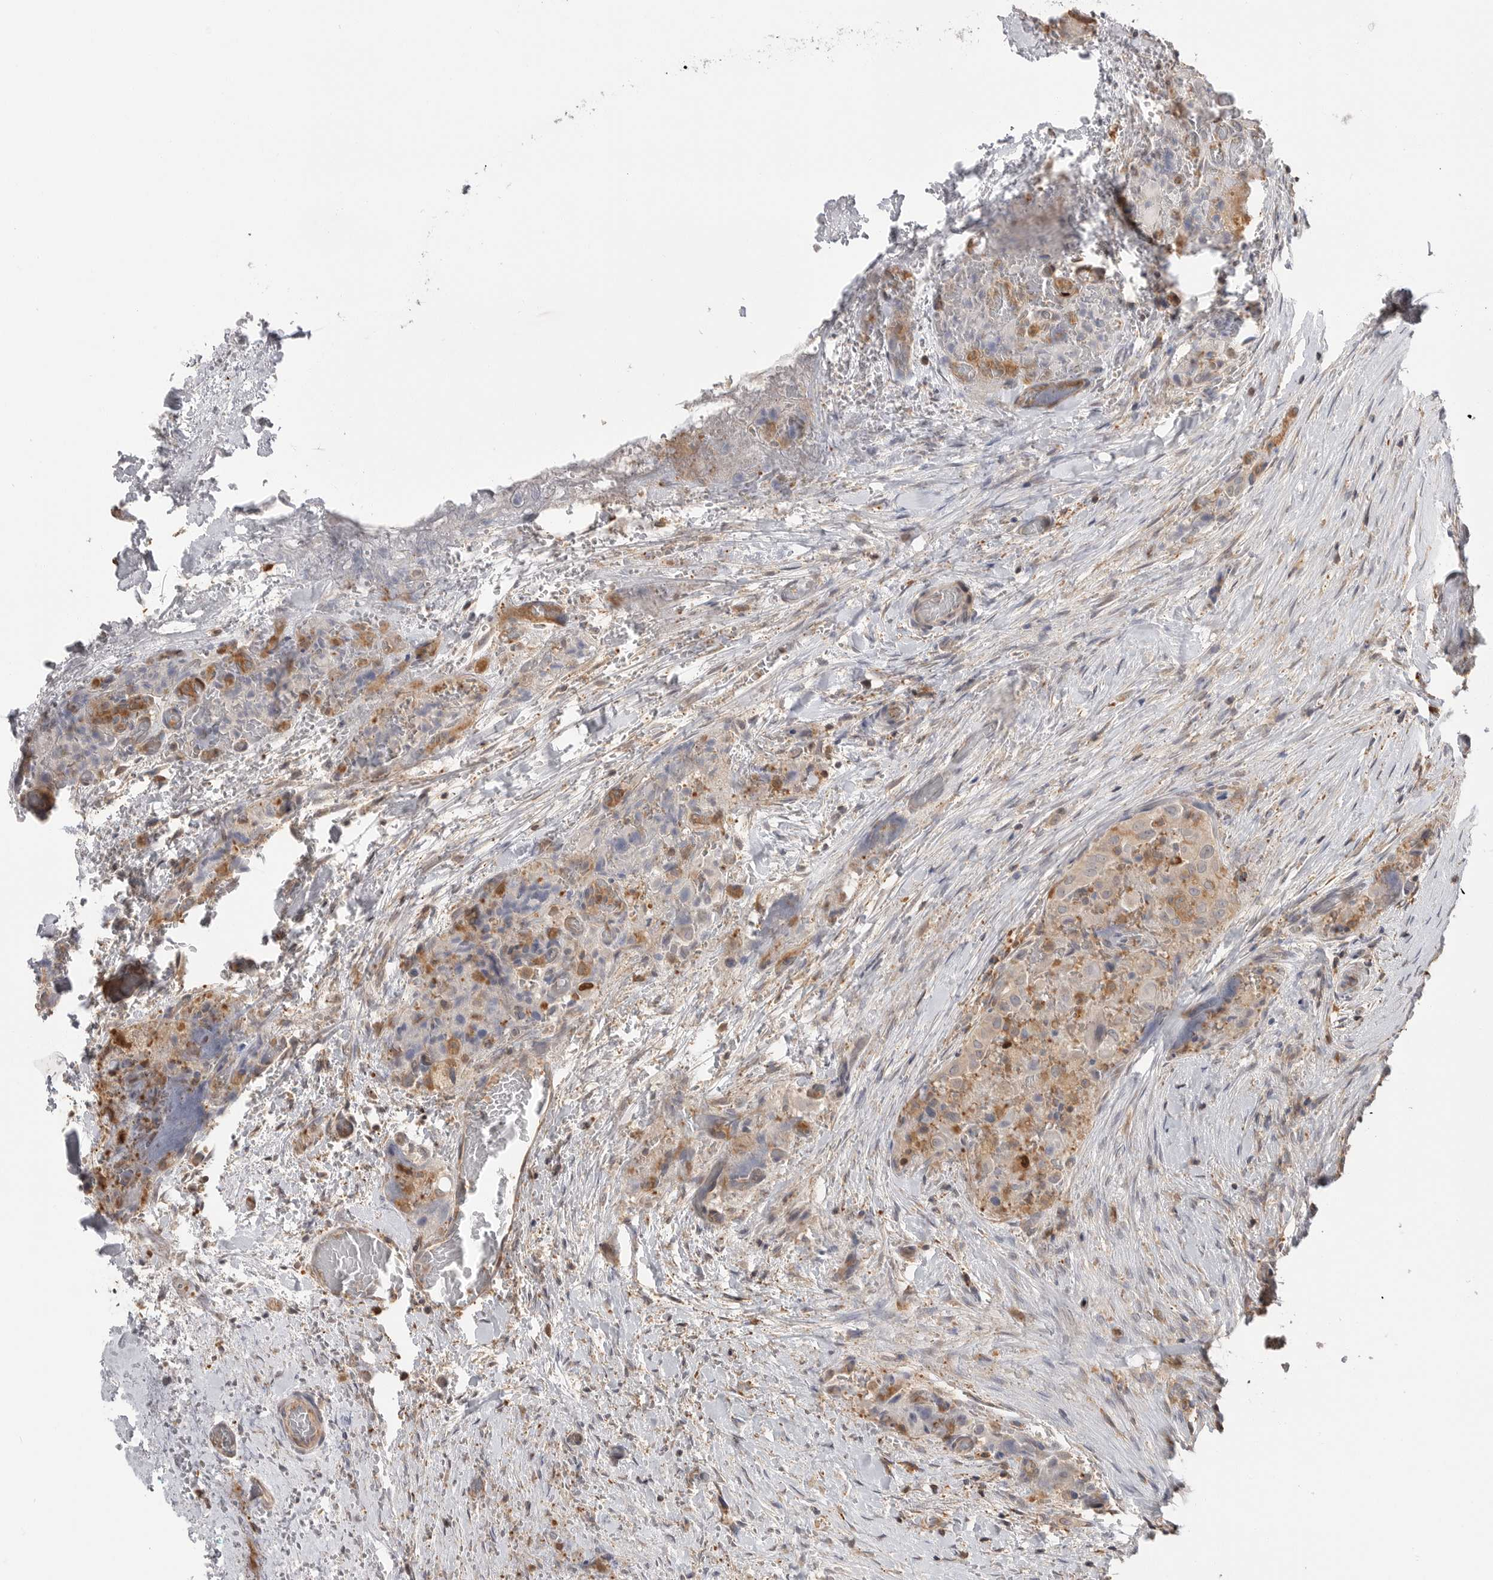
{"staining": {"intensity": "weak", "quantity": "25%-75%", "location": "cytoplasmic/membranous"}, "tissue": "thyroid cancer", "cell_type": "Tumor cells", "image_type": "cancer", "snomed": [{"axis": "morphology", "description": "Papillary adenocarcinoma, NOS"}, {"axis": "topography", "description": "Thyroid gland"}], "caption": "A brown stain highlights weak cytoplasmic/membranous positivity of a protein in papillary adenocarcinoma (thyroid) tumor cells.", "gene": "TOP2A", "patient": {"sex": "female", "age": 59}}